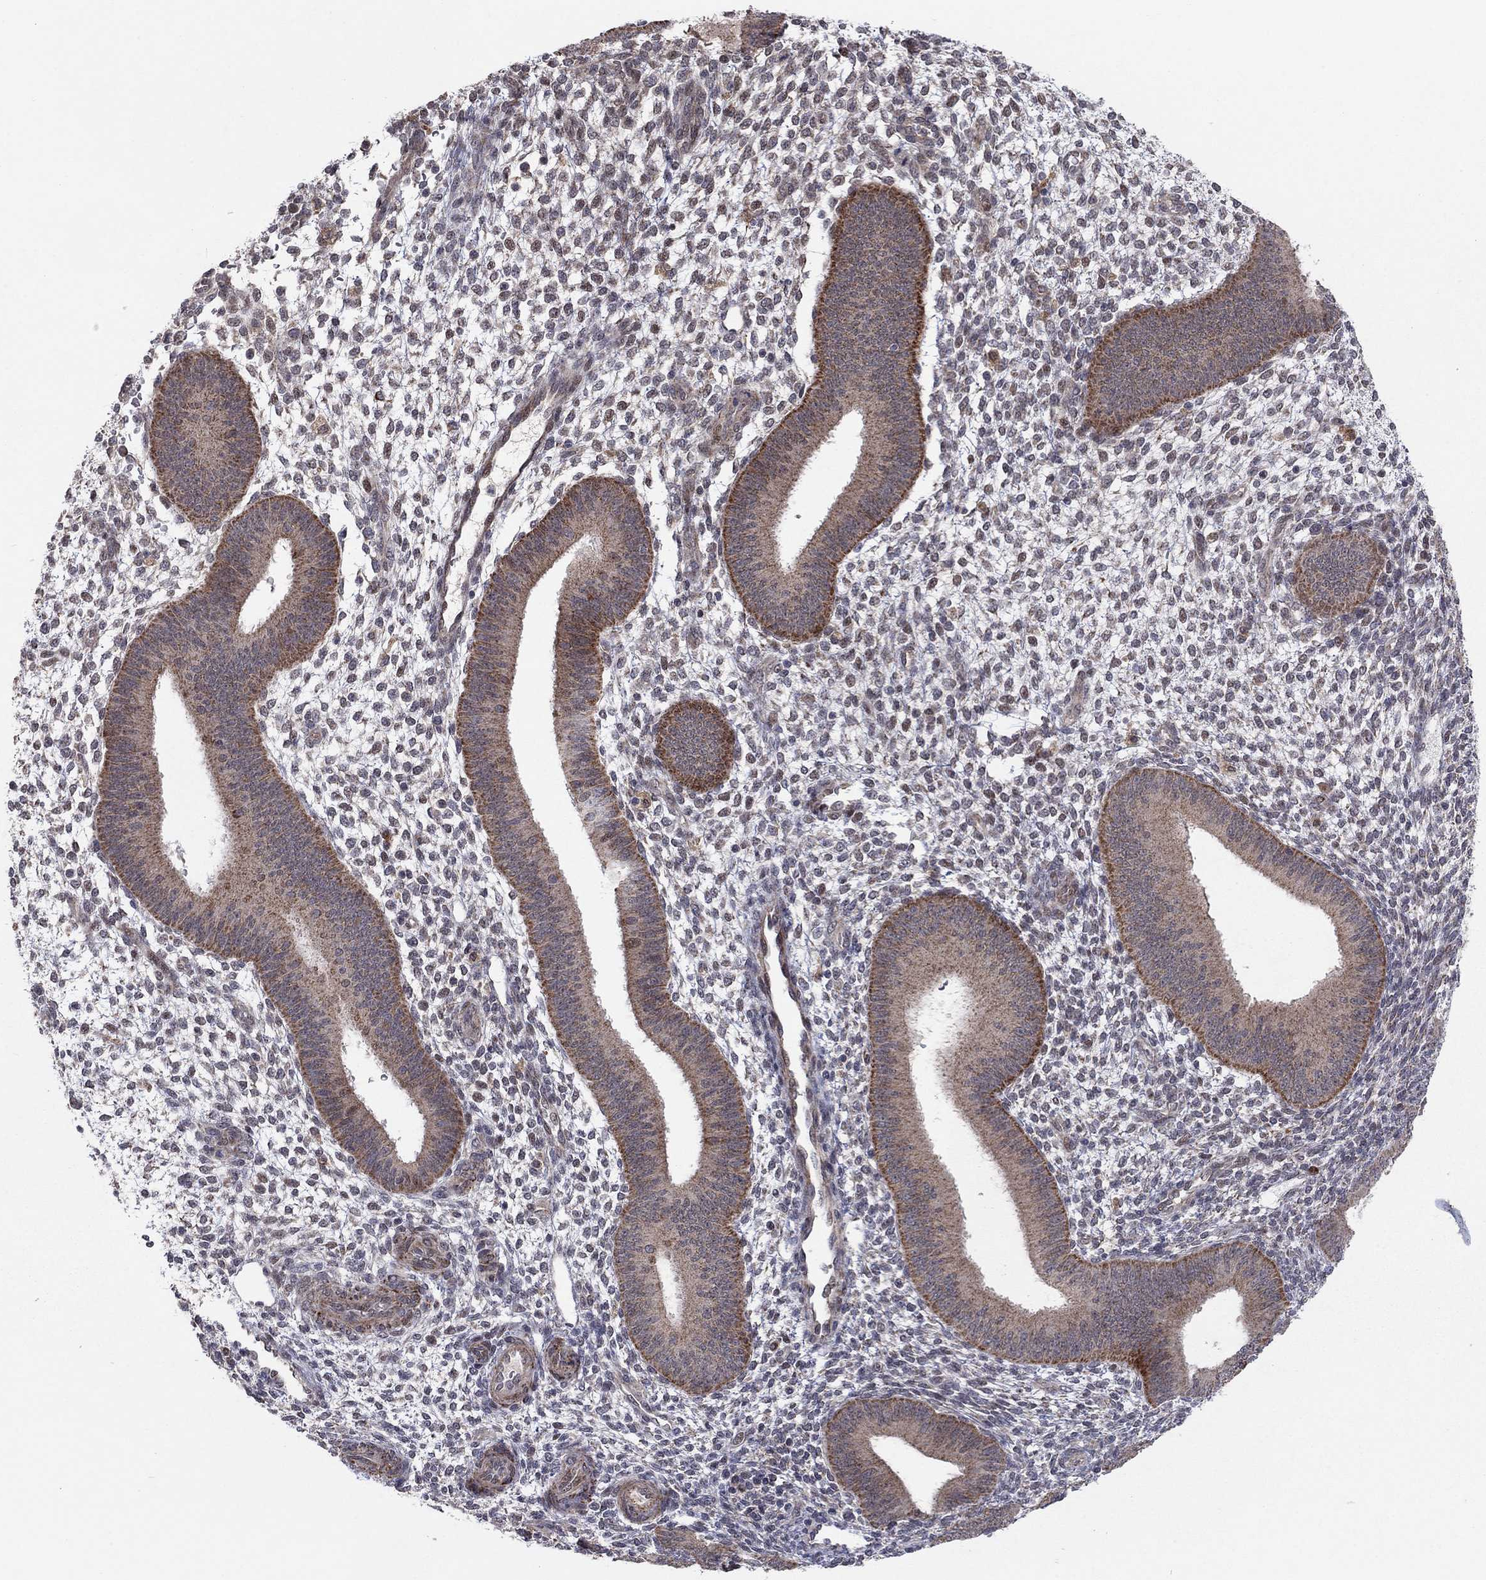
{"staining": {"intensity": "negative", "quantity": "none", "location": "none"}, "tissue": "endometrium", "cell_type": "Cells in endometrial stroma", "image_type": "normal", "snomed": [{"axis": "morphology", "description": "Normal tissue, NOS"}, {"axis": "topography", "description": "Endometrium"}], "caption": "DAB (3,3'-diaminobenzidine) immunohistochemical staining of normal endometrium reveals no significant positivity in cells in endometrial stroma. (DAB (3,3'-diaminobenzidine) IHC, high magnification).", "gene": "ZNF395", "patient": {"sex": "female", "age": 39}}